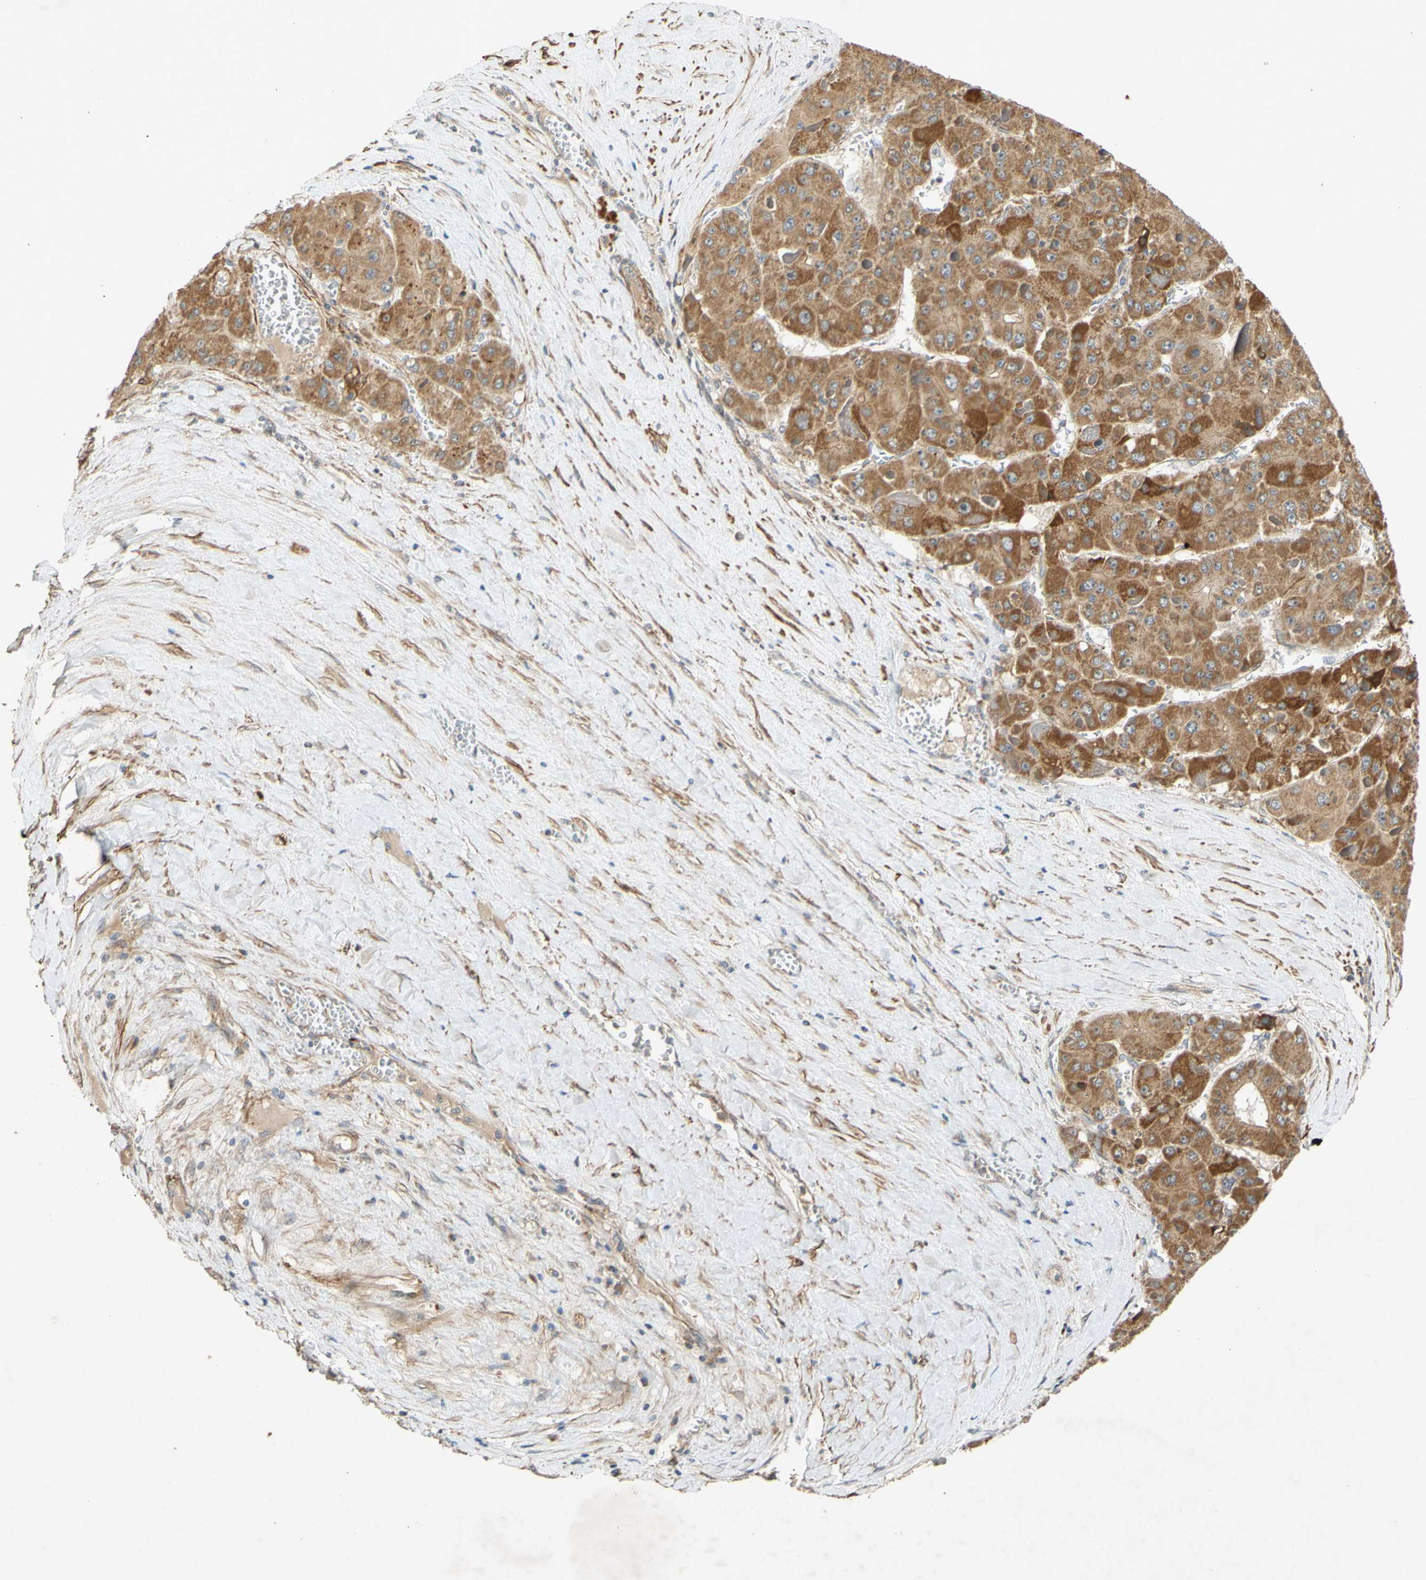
{"staining": {"intensity": "moderate", "quantity": ">75%", "location": "cytoplasmic/membranous"}, "tissue": "liver cancer", "cell_type": "Tumor cells", "image_type": "cancer", "snomed": [{"axis": "morphology", "description": "Carcinoma, Hepatocellular, NOS"}, {"axis": "topography", "description": "Liver"}], "caption": "Immunohistochemical staining of human liver cancer (hepatocellular carcinoma) reveals moderate cytoplasmic/membranous protein positivity in about >75% of tumor cells.", "gene": "PARD6A", "patient": {"sex": "female", "age": 73}}